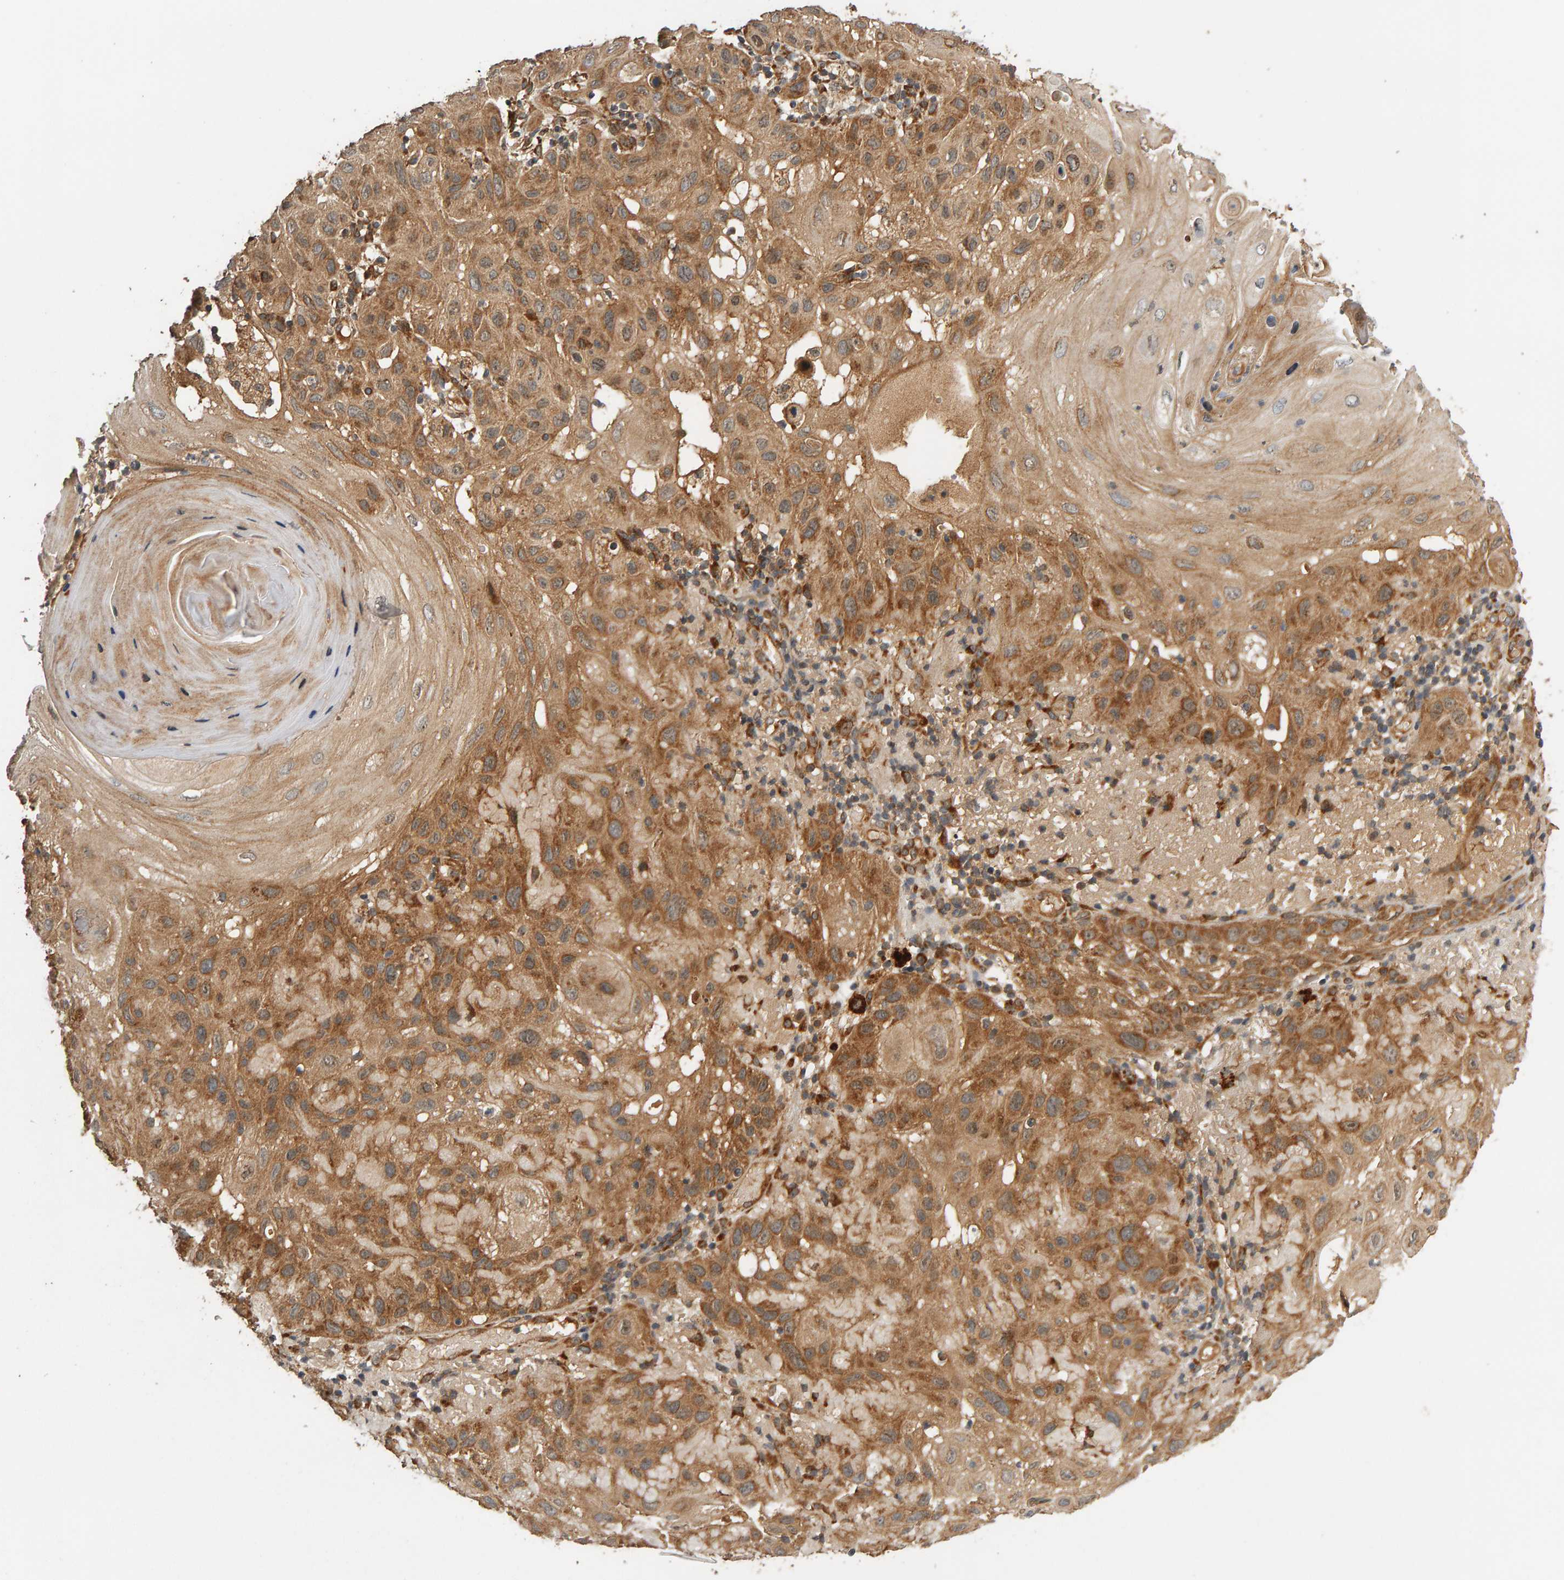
{"staining": {"intensity": "moderate", "quantity": ">75%", "location": "cytoplasmic/membranous"}, "tissue": "skin cancer", "cell_type": "Tumor cells", "image_type": "cancer", "snomed": [{"axis": "morphology", "description": "Squamous cell carcinoma, NOS"}, {"axis": "topography", "description": "Skin"}], "caption": "A medium amount of moderate cytoplasmic/membranous expression is seen in about >75% of tumor cells in skin cancer (squamous cell carcinoma) tissue.", "gene": "ZFAND1", "patient": {"sex": "female", "age": 96}}